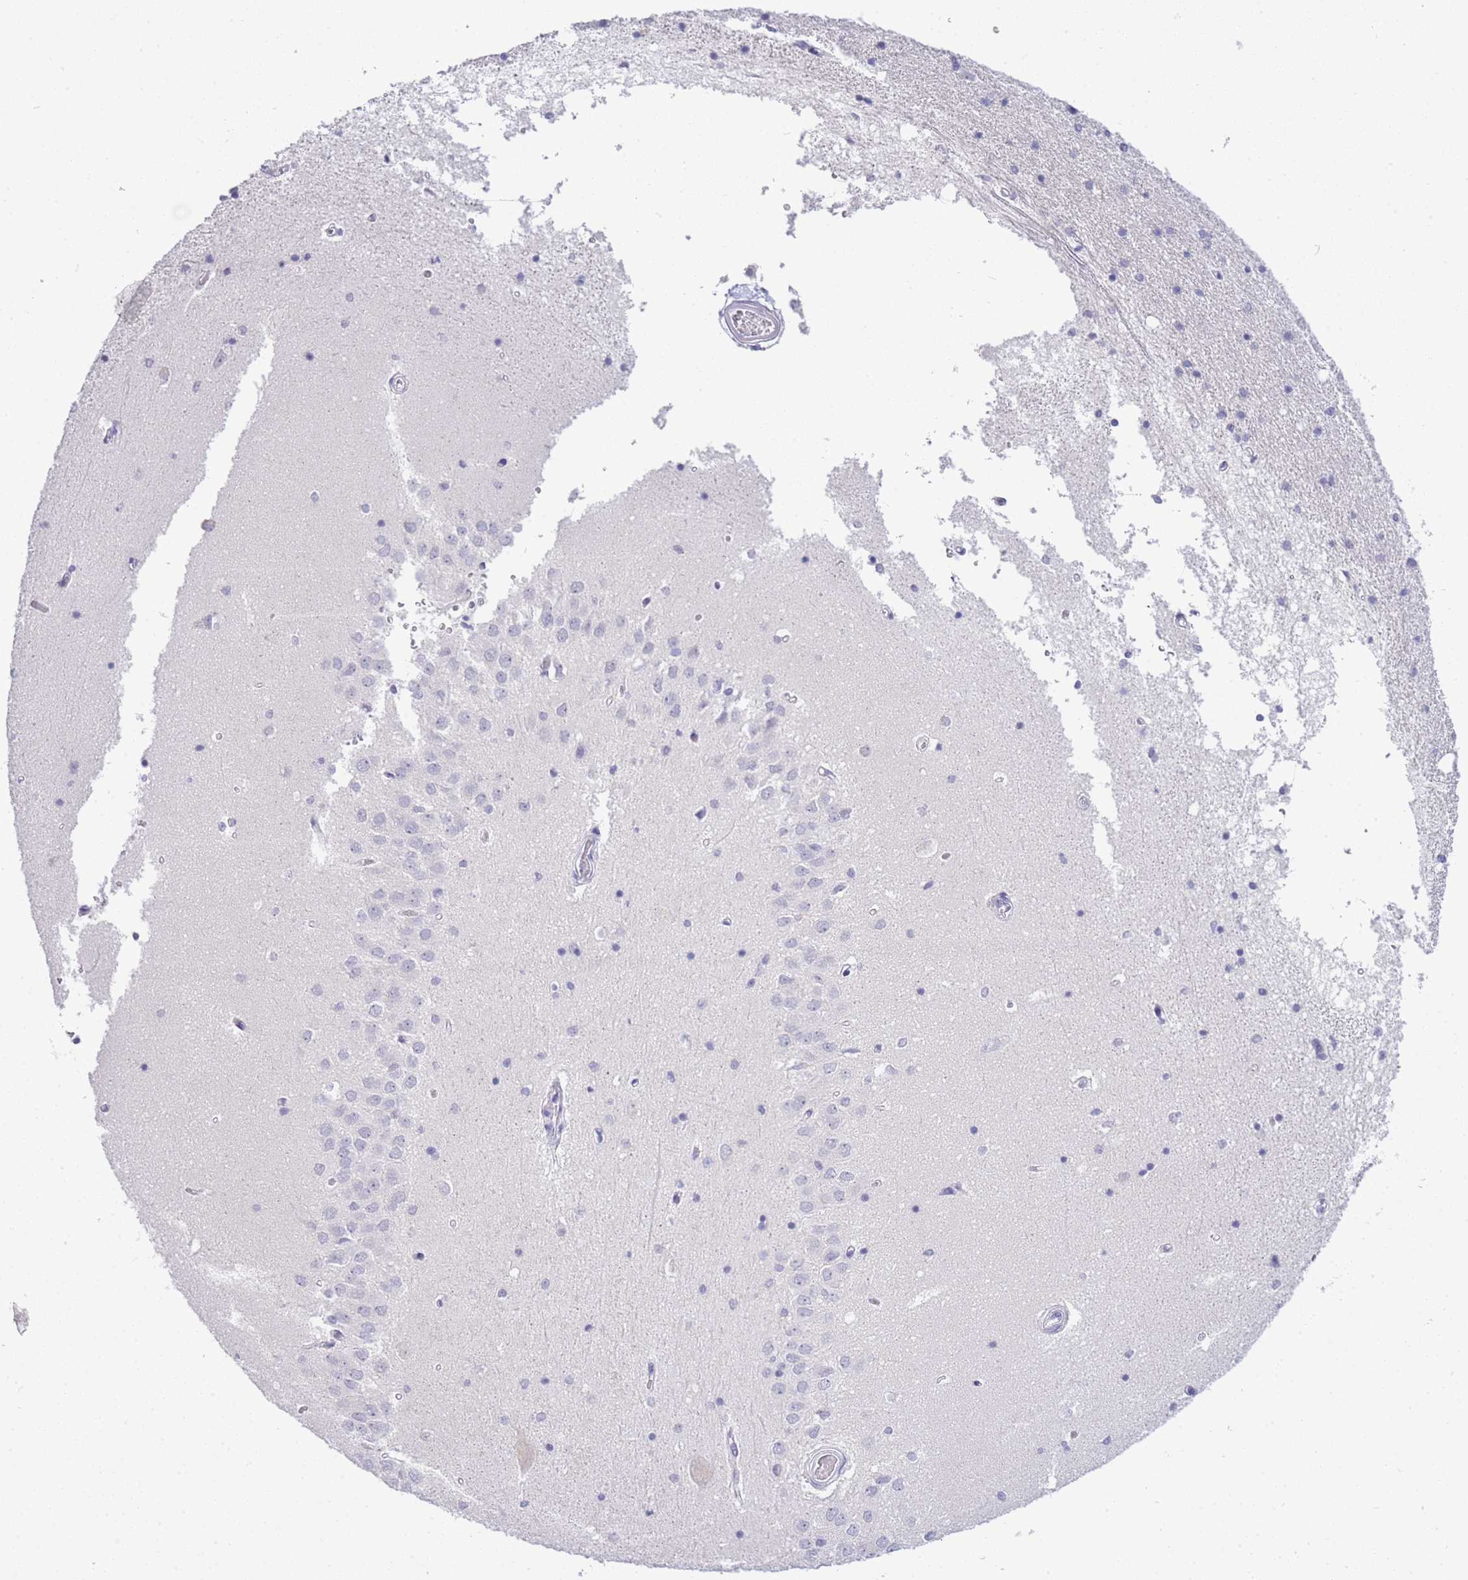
{"staining": {"intensity": "negative", "quantity": "none", "location": "none"}, "tissue": "hippocampus", "cell_type": "Glial cells", "image_type": "normal", "snomed": [{"axis": "morphology", "description": "Normal tissue, NOS"}, {"axis": "topography", "description": "Hippocampus"}], "caption": "DAB (3,3'-diaminobenzidine) immunohistochemical staining of normal human hippocampus demonstrates no significant positivity in glial cells.", "gene": "RHO", "patient": {"sex": "male", "age": 45}}